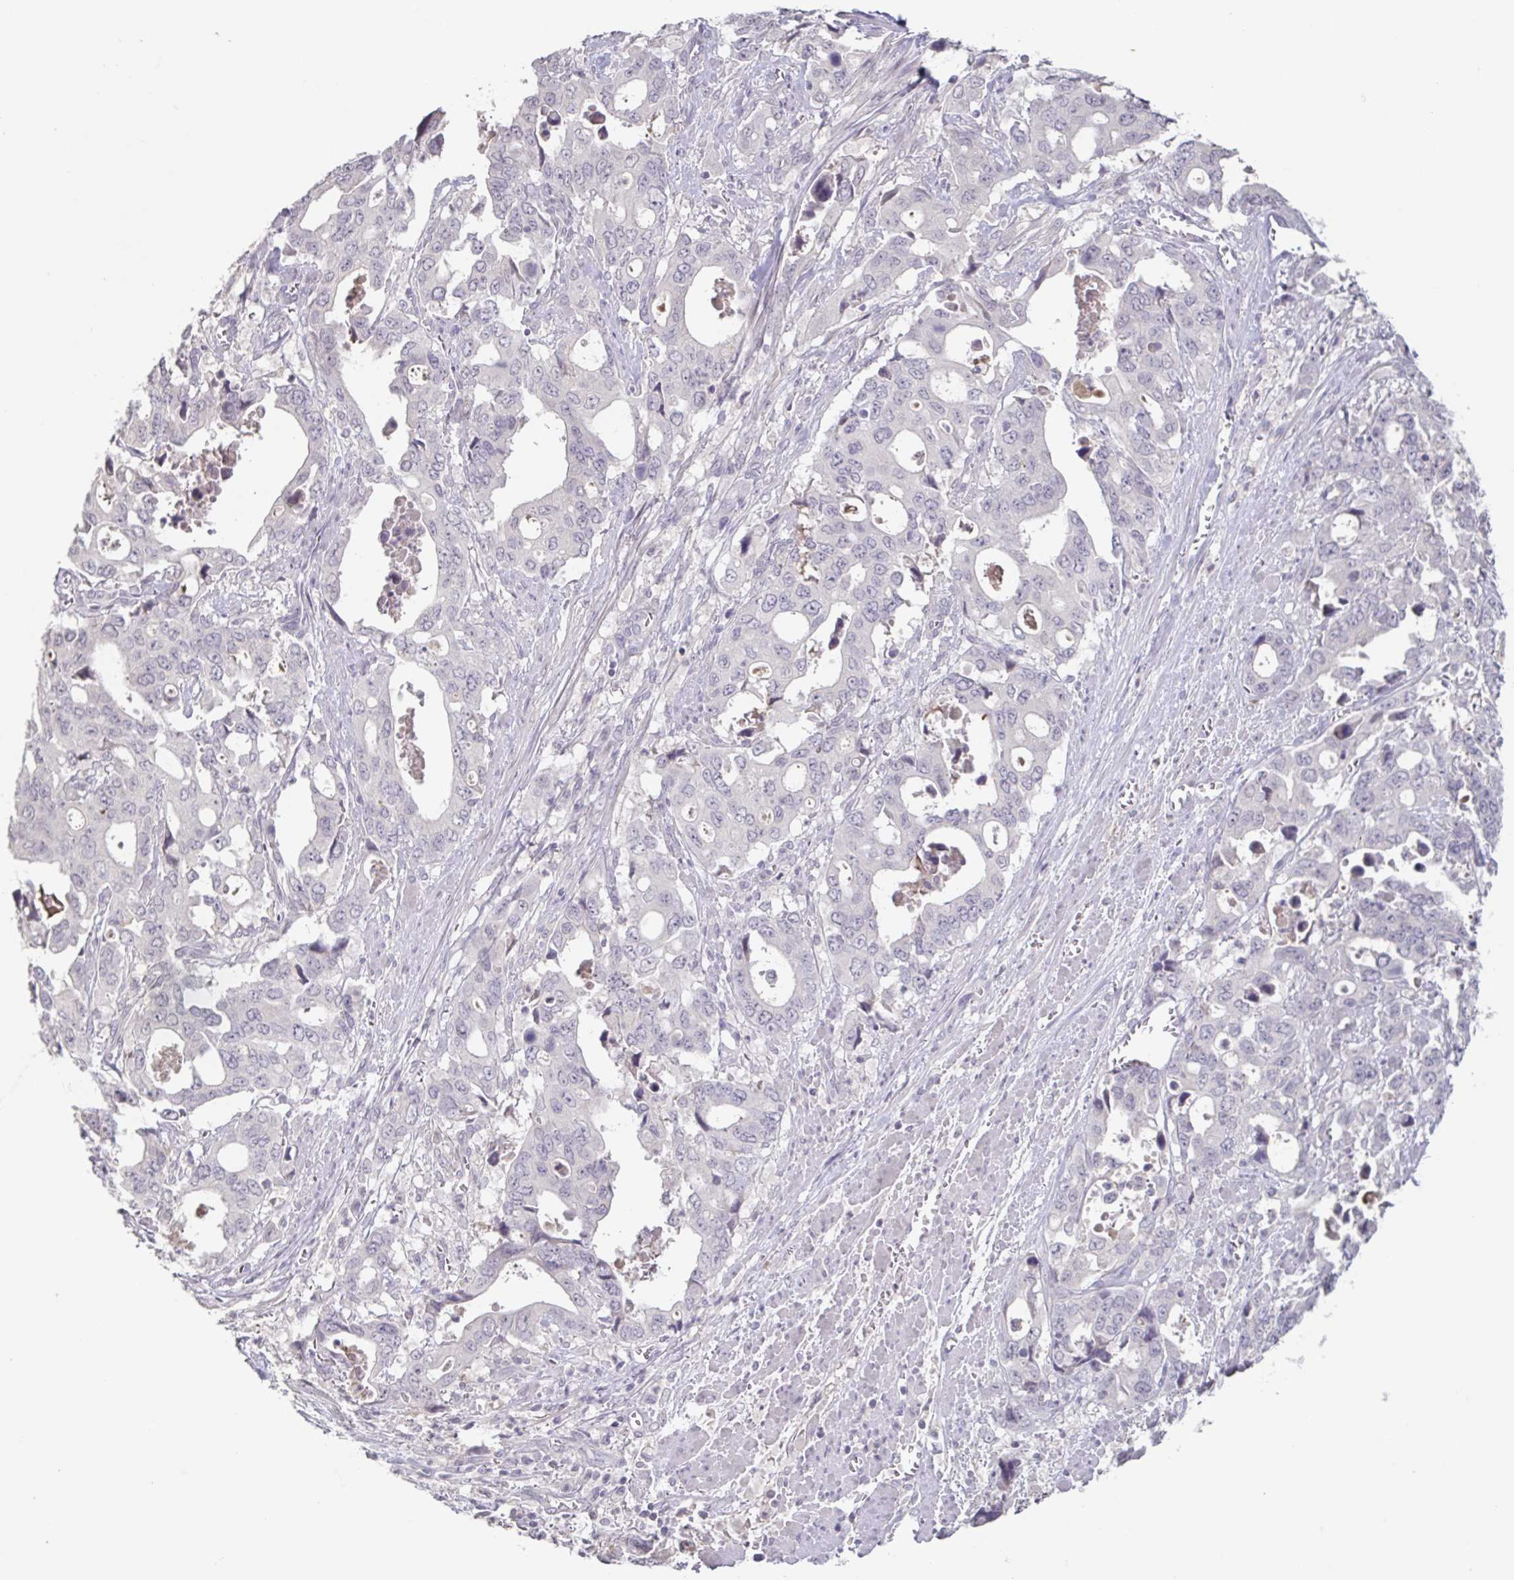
{"staining": {"intensity": "negative", "quantity": "none", "location": "none"}, "tissue": "stomach cancer", "cell_type": "Tumor cells", "image_type": "cancer", "snomed": [{"axis": "morphology", "description": "Adenocarcinoma, NOS"}, {"axis": "topography", "description": "Stomach, upper"}], "caption": "IHC micrograph of adenocarcinoma (stomach) stained for a protein (brown), which displays no staining in tumor cells. (DAB immunohistochemistry (IHC) visualized using brightfield microscopy, high magnification).", "gene": "INSL5", "patient": {"sex": "male", "age": 74}}